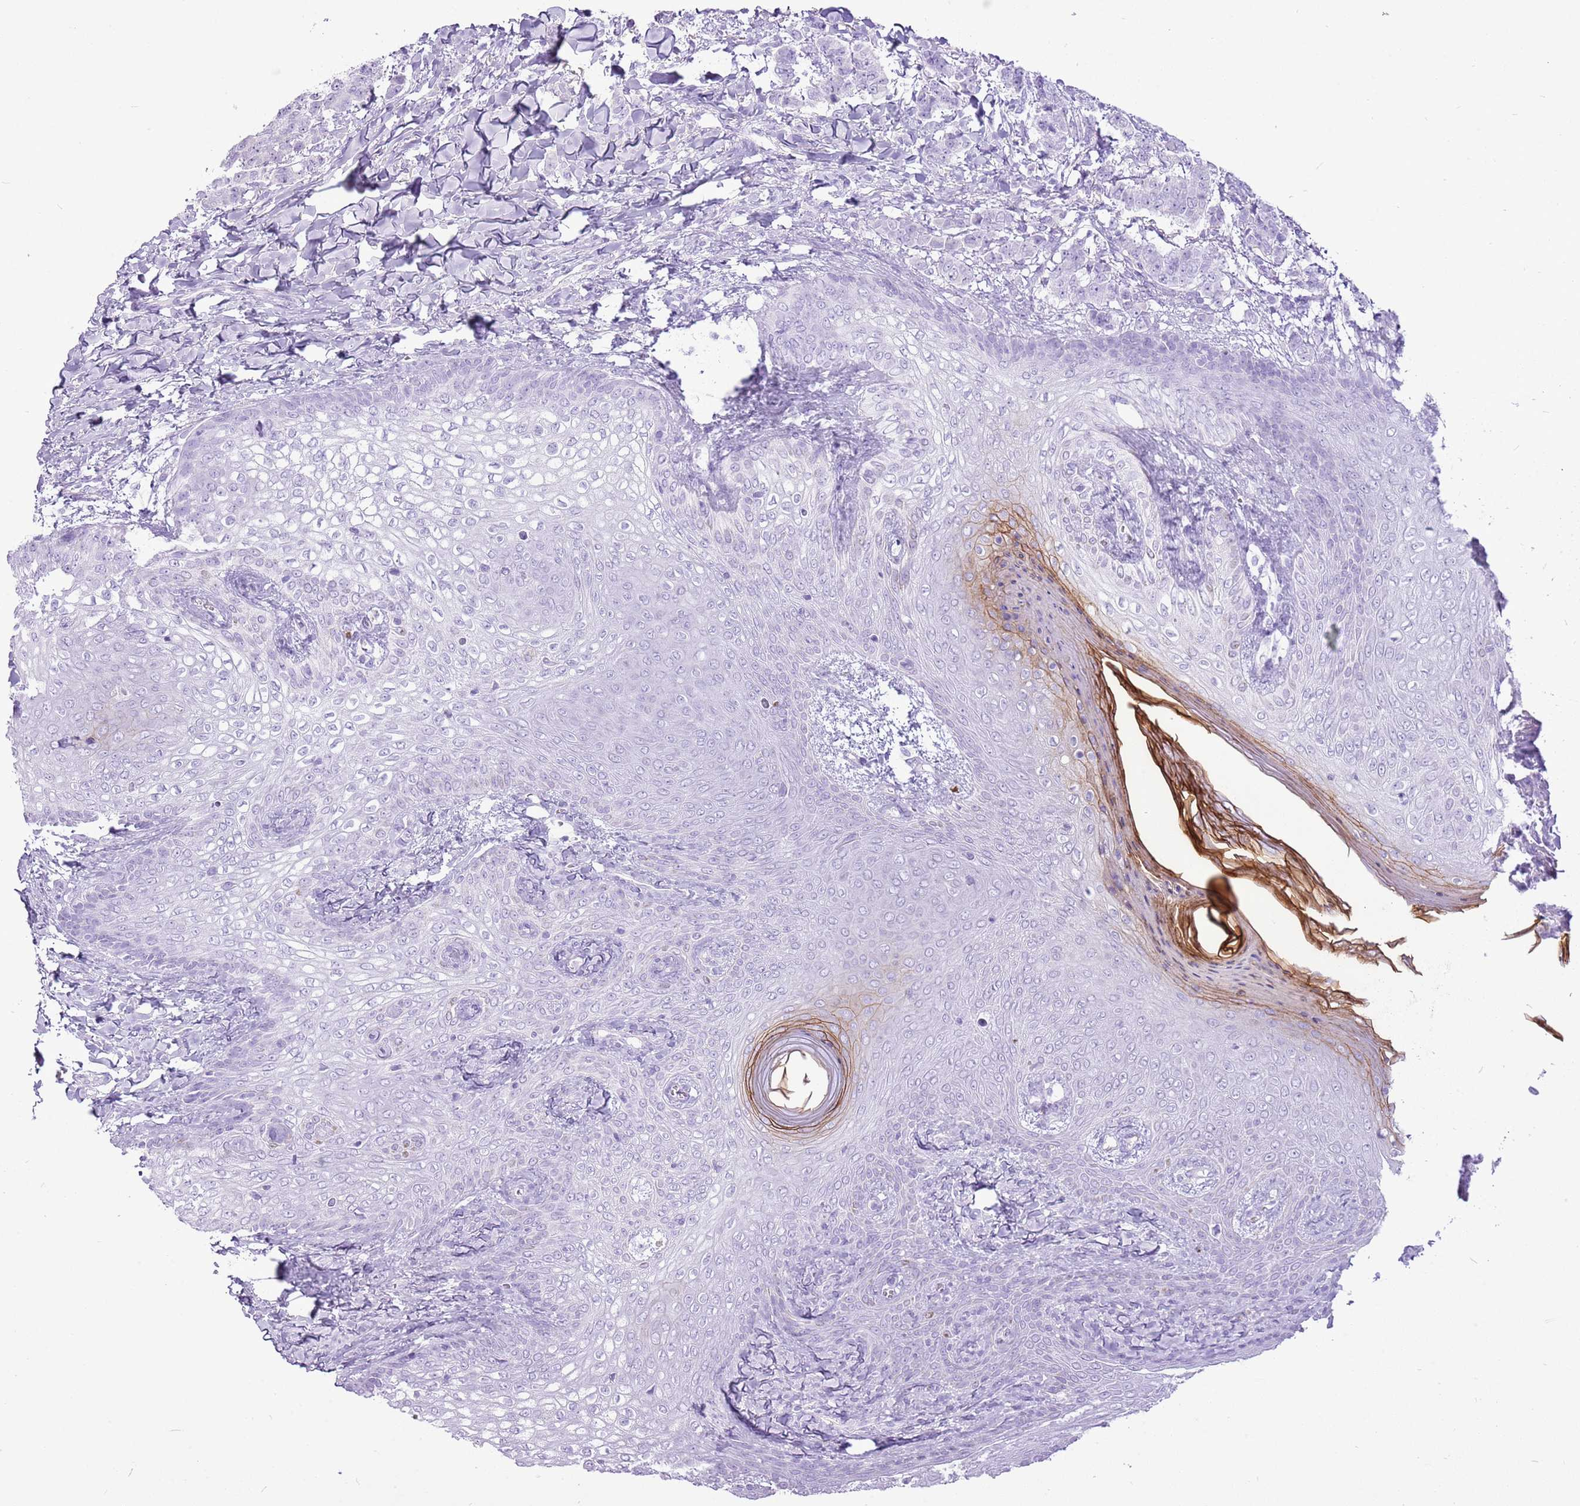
{"staining": {"intensity": "negative", "quantity": "none", "location": "none"}, "tissue": "breast cancer", "cell_type": "Tumor cells", "image_type": "cancer", "snomed": [{"axis": "morphology", "description": "Duct carcinoma"}, {"axis": "topography", "description": "Breast"}], "caption": "Tumor cells show no significant staining in intraductal carcinoma (breast).", "gene": "CNFN", "patient": {"sex": "female", "age": 40}}